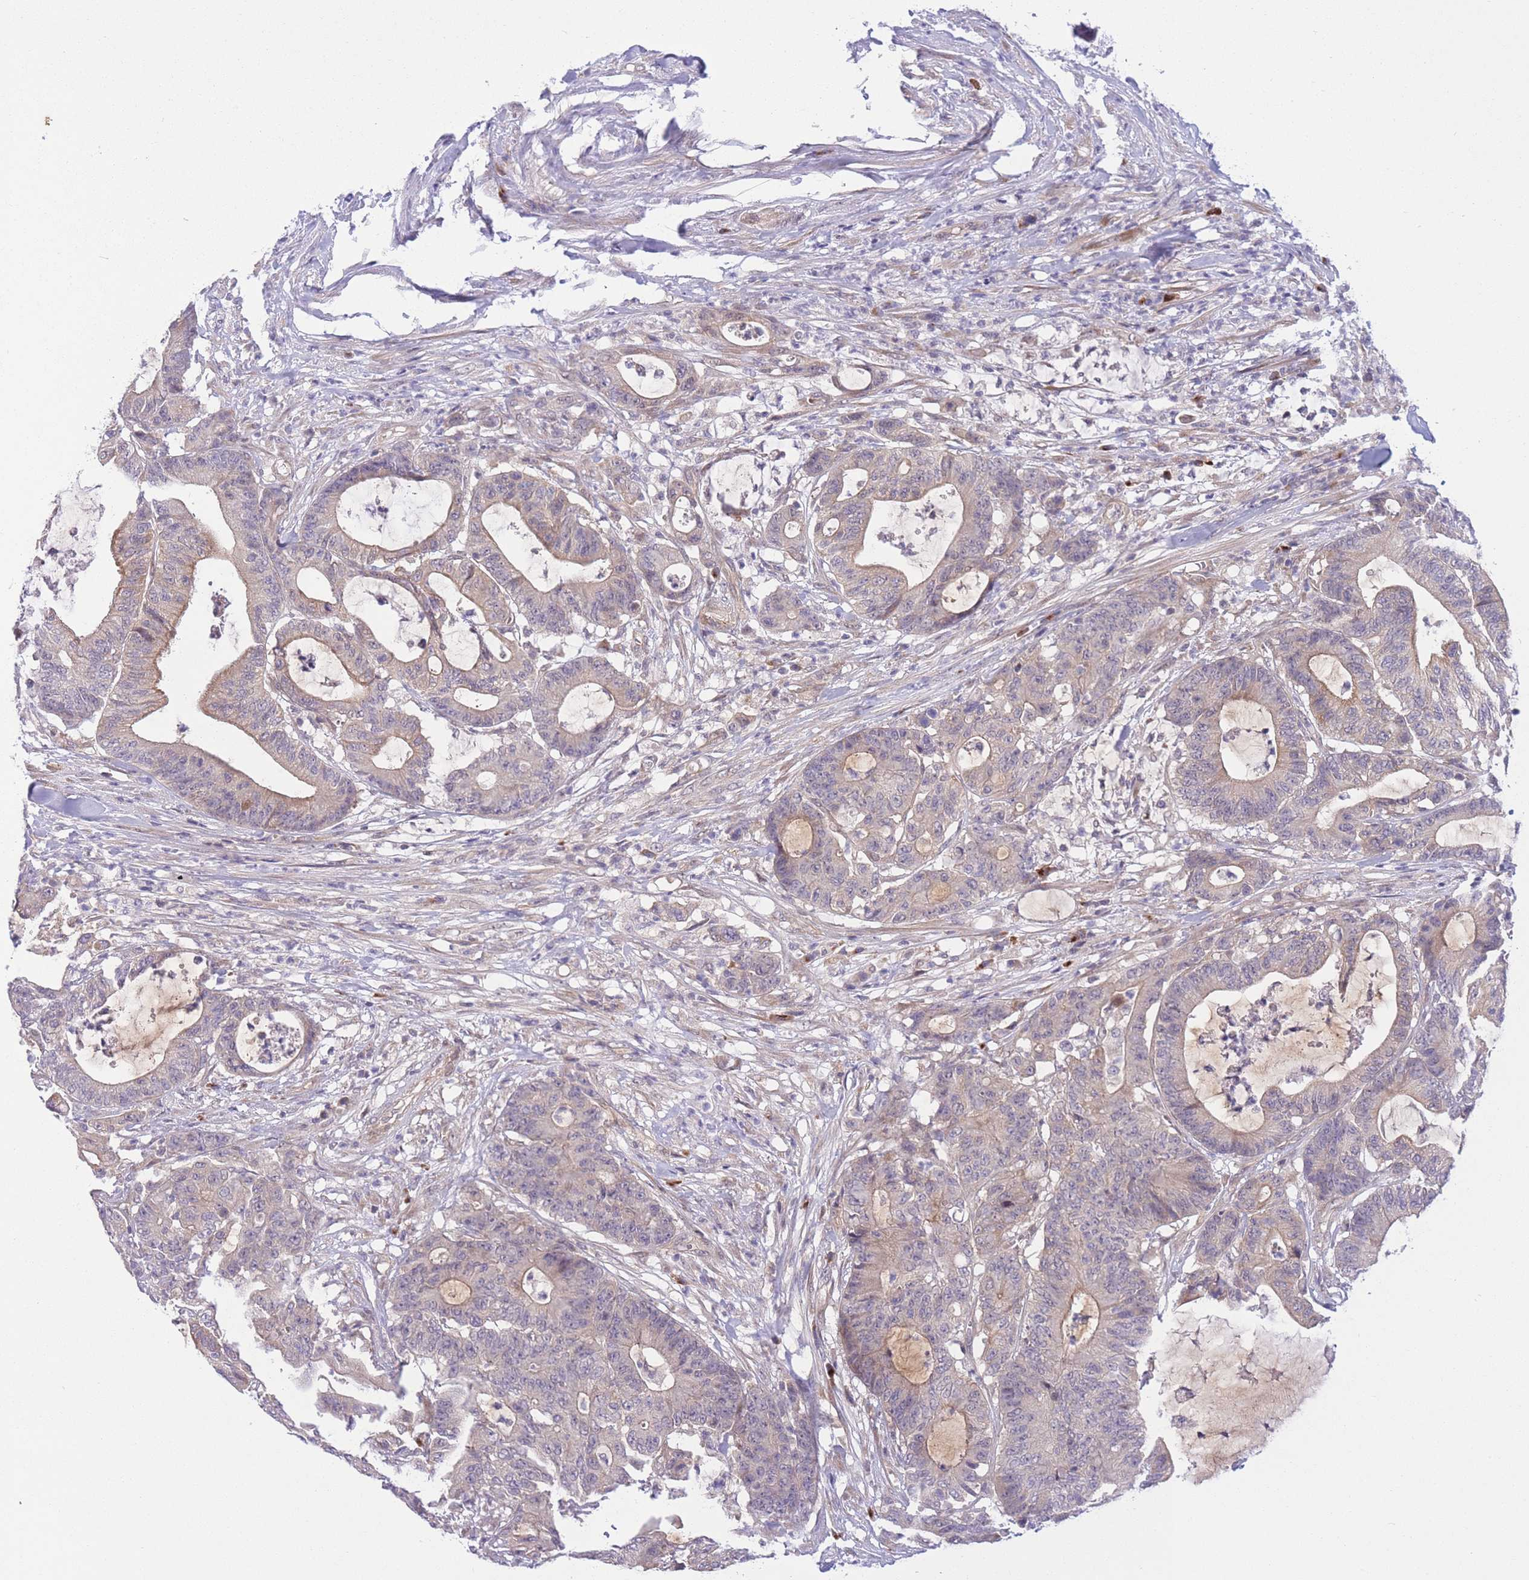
{"staining": {"intensity": "moderate", "quantity": "25%-75%", "location": "cytoplasmic/membranous"}, "tissue": "colorectal cancer", "cell_type": "Tumor cells", "image_type": "cancer", "snomed": [{"axis": "morphology", "description": "Adenocarcinoma, NOS"}, {"axis": "topography", "description": "Colon"}], "caption": "High-magnification brightfield microscopy of colorectal adenocarcinoma stained with DAB (3,3'-diaminobenzidine) (brown) and counterstained with hematoxylin (blue). tumor cells exhibit moderate cytoplasmic/membranous expression is identified in approximately25%-75% of cells. (DAB IHC with brightfield microscopy, high magnification).", "gene": "CDC25B", "patient": {"sex": "female", "age": 84}}